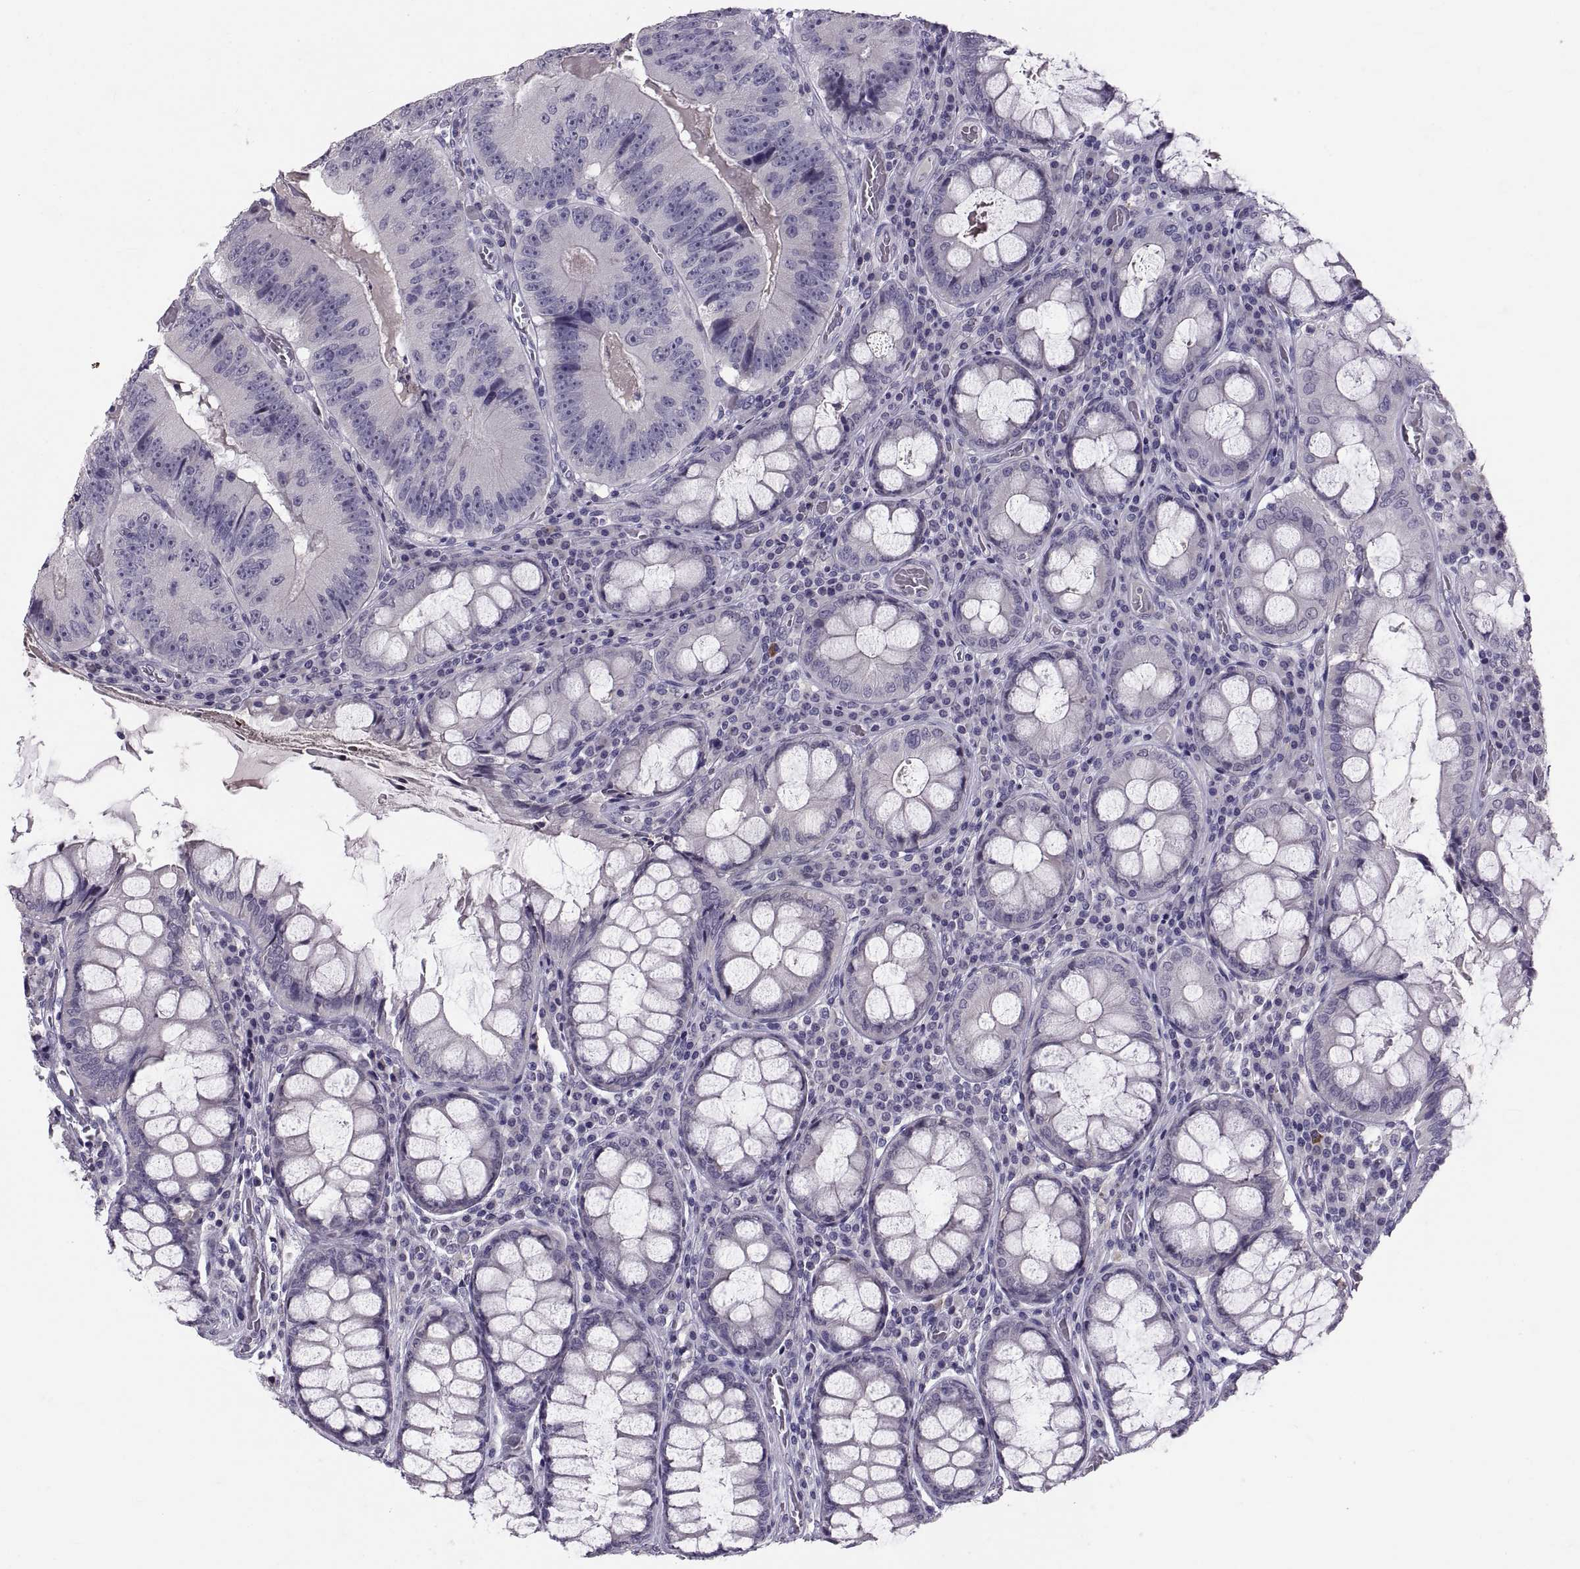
{"staining": {"intensity": "negative", "quantity": "none", "location": "none"}, "tissue": "colorectal cancer", "cell_type": "Tumor cells", "image_type": "cancer", "snomed": [{"axis": "morphology", "description": "Adenocarcinoma, NOS"}, {"axis": "topography", "description": "Colon"}], "caption": "Image shows no significant protein staining in tumor cells of colorectal cancer (adenocarcinoma).", "gene": "PTN", "patient": {"sex": "female", "age": 86}}